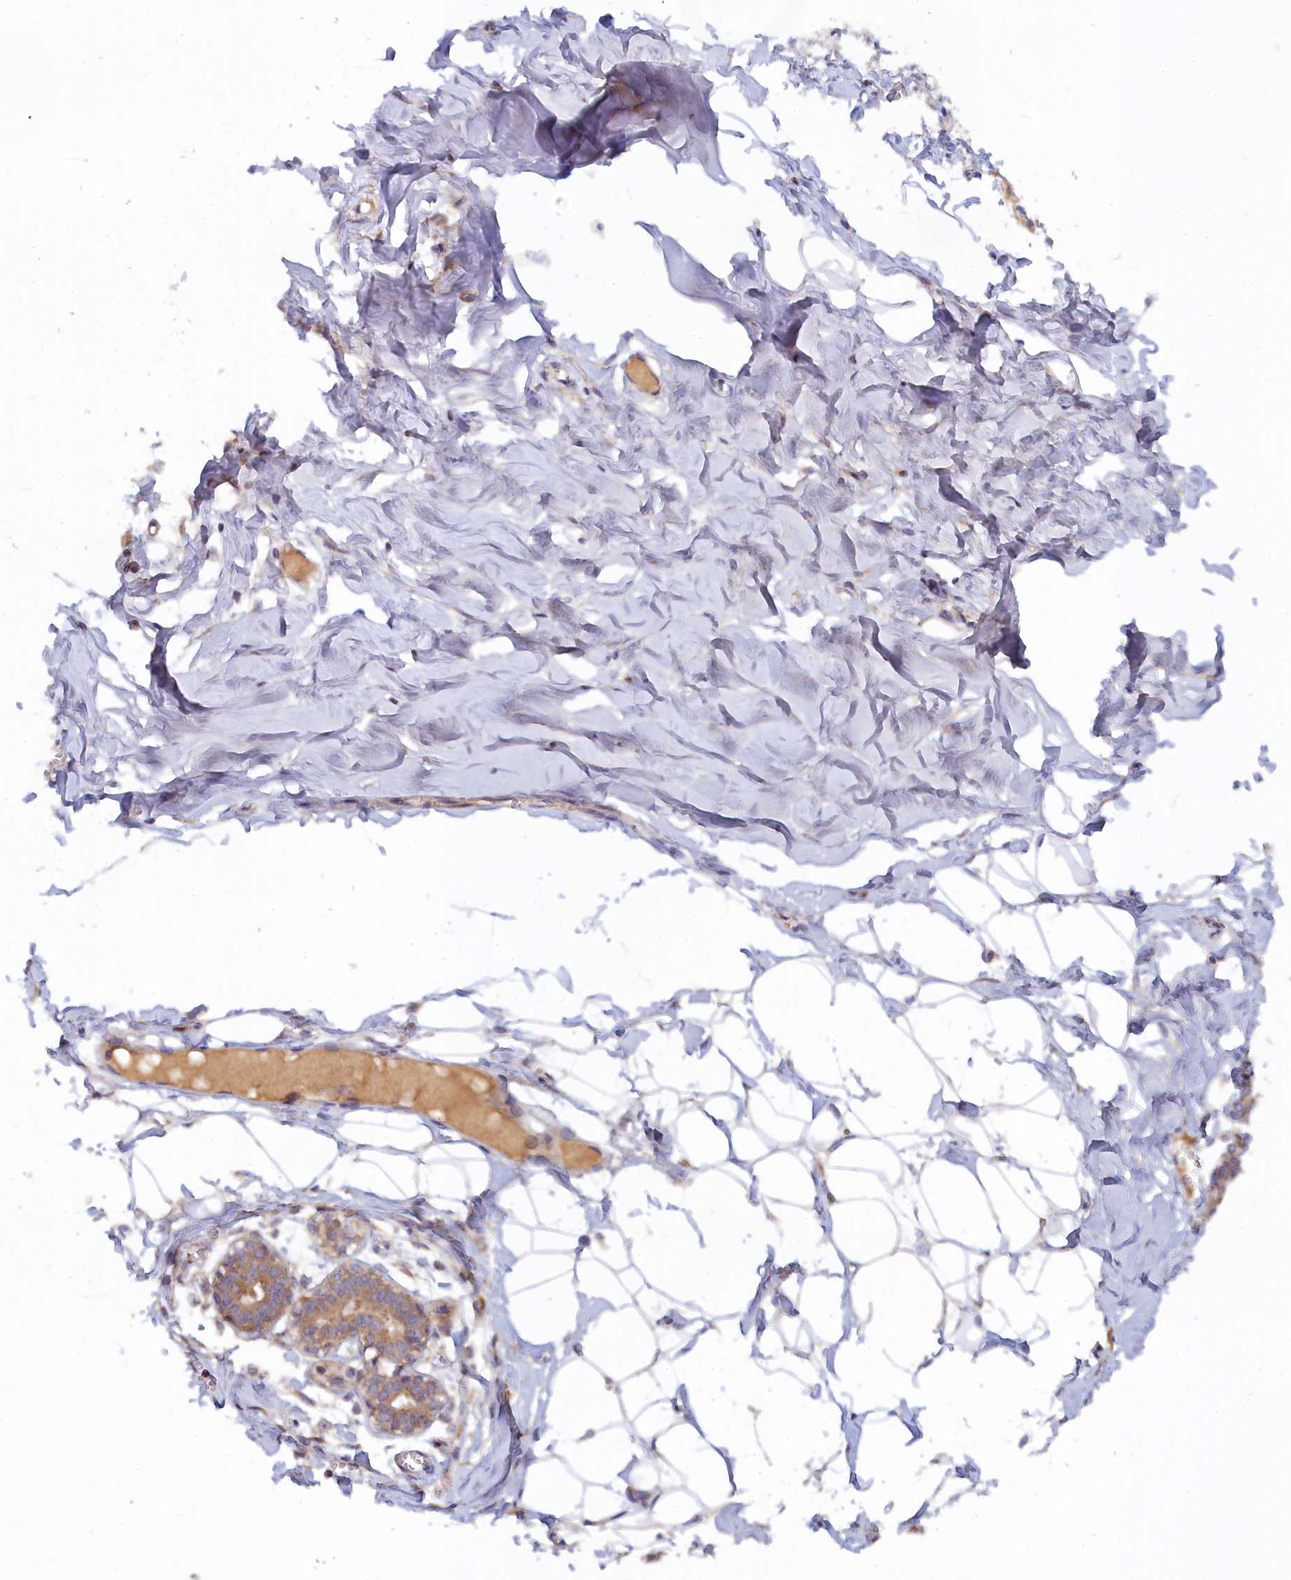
{"staining": {"intensity": "weak", "quantity": "25%-75%", "location": "nuclear"}, "tissue": "breast", "cell_type": "Adipocytes", "image_type": "normal", "snomed": [{"axis": "morphology", "description": "Normal tissue, NOS"}, {"axis": "topography", "description": "Breast"}], "caption": "Immunohistochemistry micrograph of unremarkable breast stained for a protein (brown), which exhibits low levels of weak nuclear positivity in approximately 25%-75% of adipocytes.", "gene": "SPATA5L1", "patient": {"sex": "female", "age": 27}}